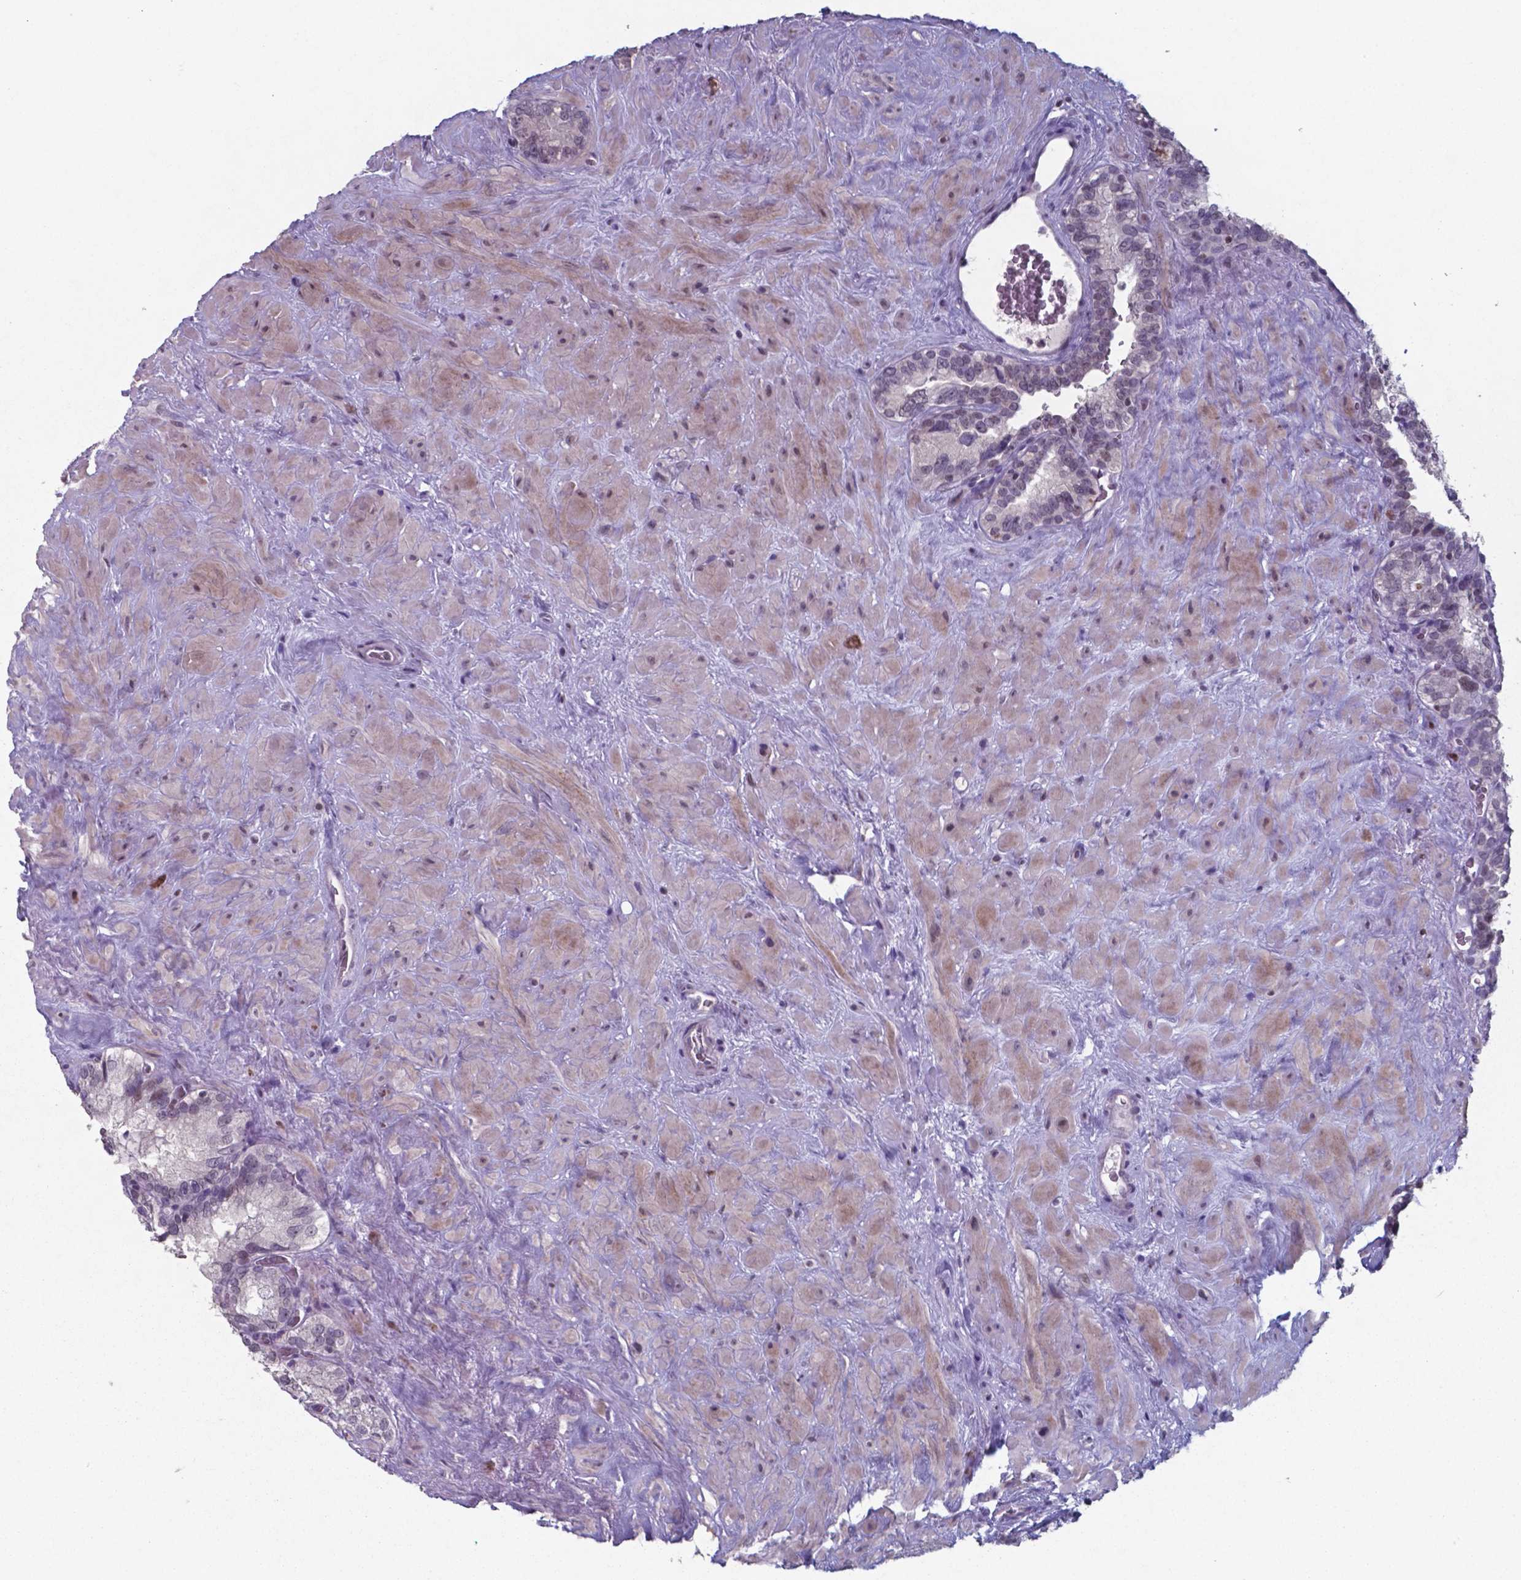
{"staining": {"intensity": "negative", "quantity": "none", "location": "none"}, "tissue": "seminal vesicle", "cell_type": "Glandular cells", "image_type": "normal", "snomed": [{"axis": "morphology", "description": "Normal tissue, NOS"}, {"axis": "topography", "description": "Prostate"}, {"axis": "topography", "description": "Seminal veicle"}], "caption": "Glandular cells are negative for brown protein staining in unremarkable seminal vesicle. The staining is performed using DAB (3,3'-diaminobenzidine) brown chromogen with nuclei counter-stained in using hematoxylin.", "gene": "TDP2", "patient": {"sex": "male", "age": 71}}